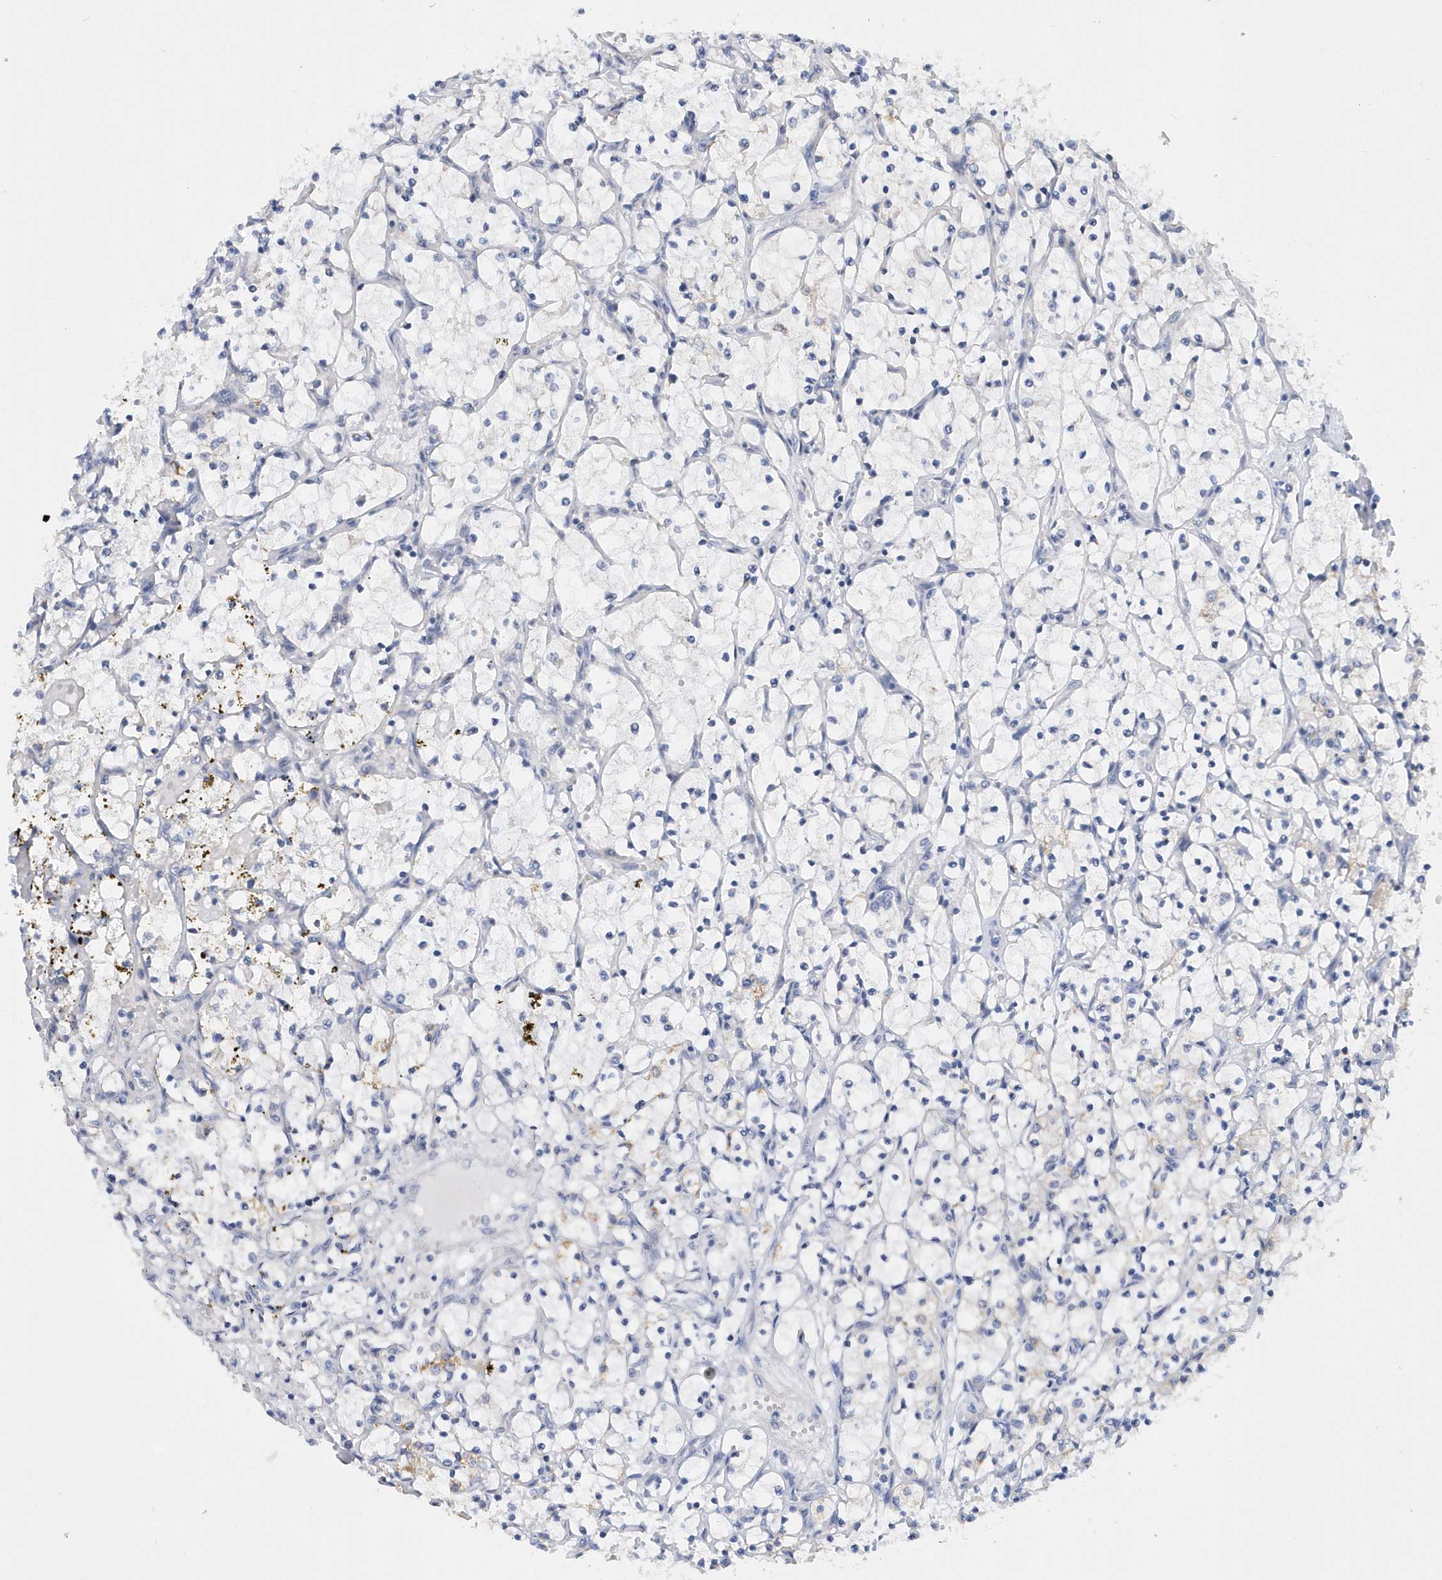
{"staining": {"intensity": "negative", "quantity": "none", "location": "none"}, "tissue": "renal cancer", "cell_type": "Tumor cells", "image_type": "cancer", "snomed": [{"axis": "morphology", "description": "Adenocarcinoma, NOS"}, {"axis": "topography", "description": "Kidney"}], "caption": "DAB (3,3'-diaminobenzidine) immunohistochemical staining of human adenocarcinoma (renal) displays no significant staining in tumor cells.", "gene": "VWA5B2", "patient": {"sex": "female", "age": 69}}